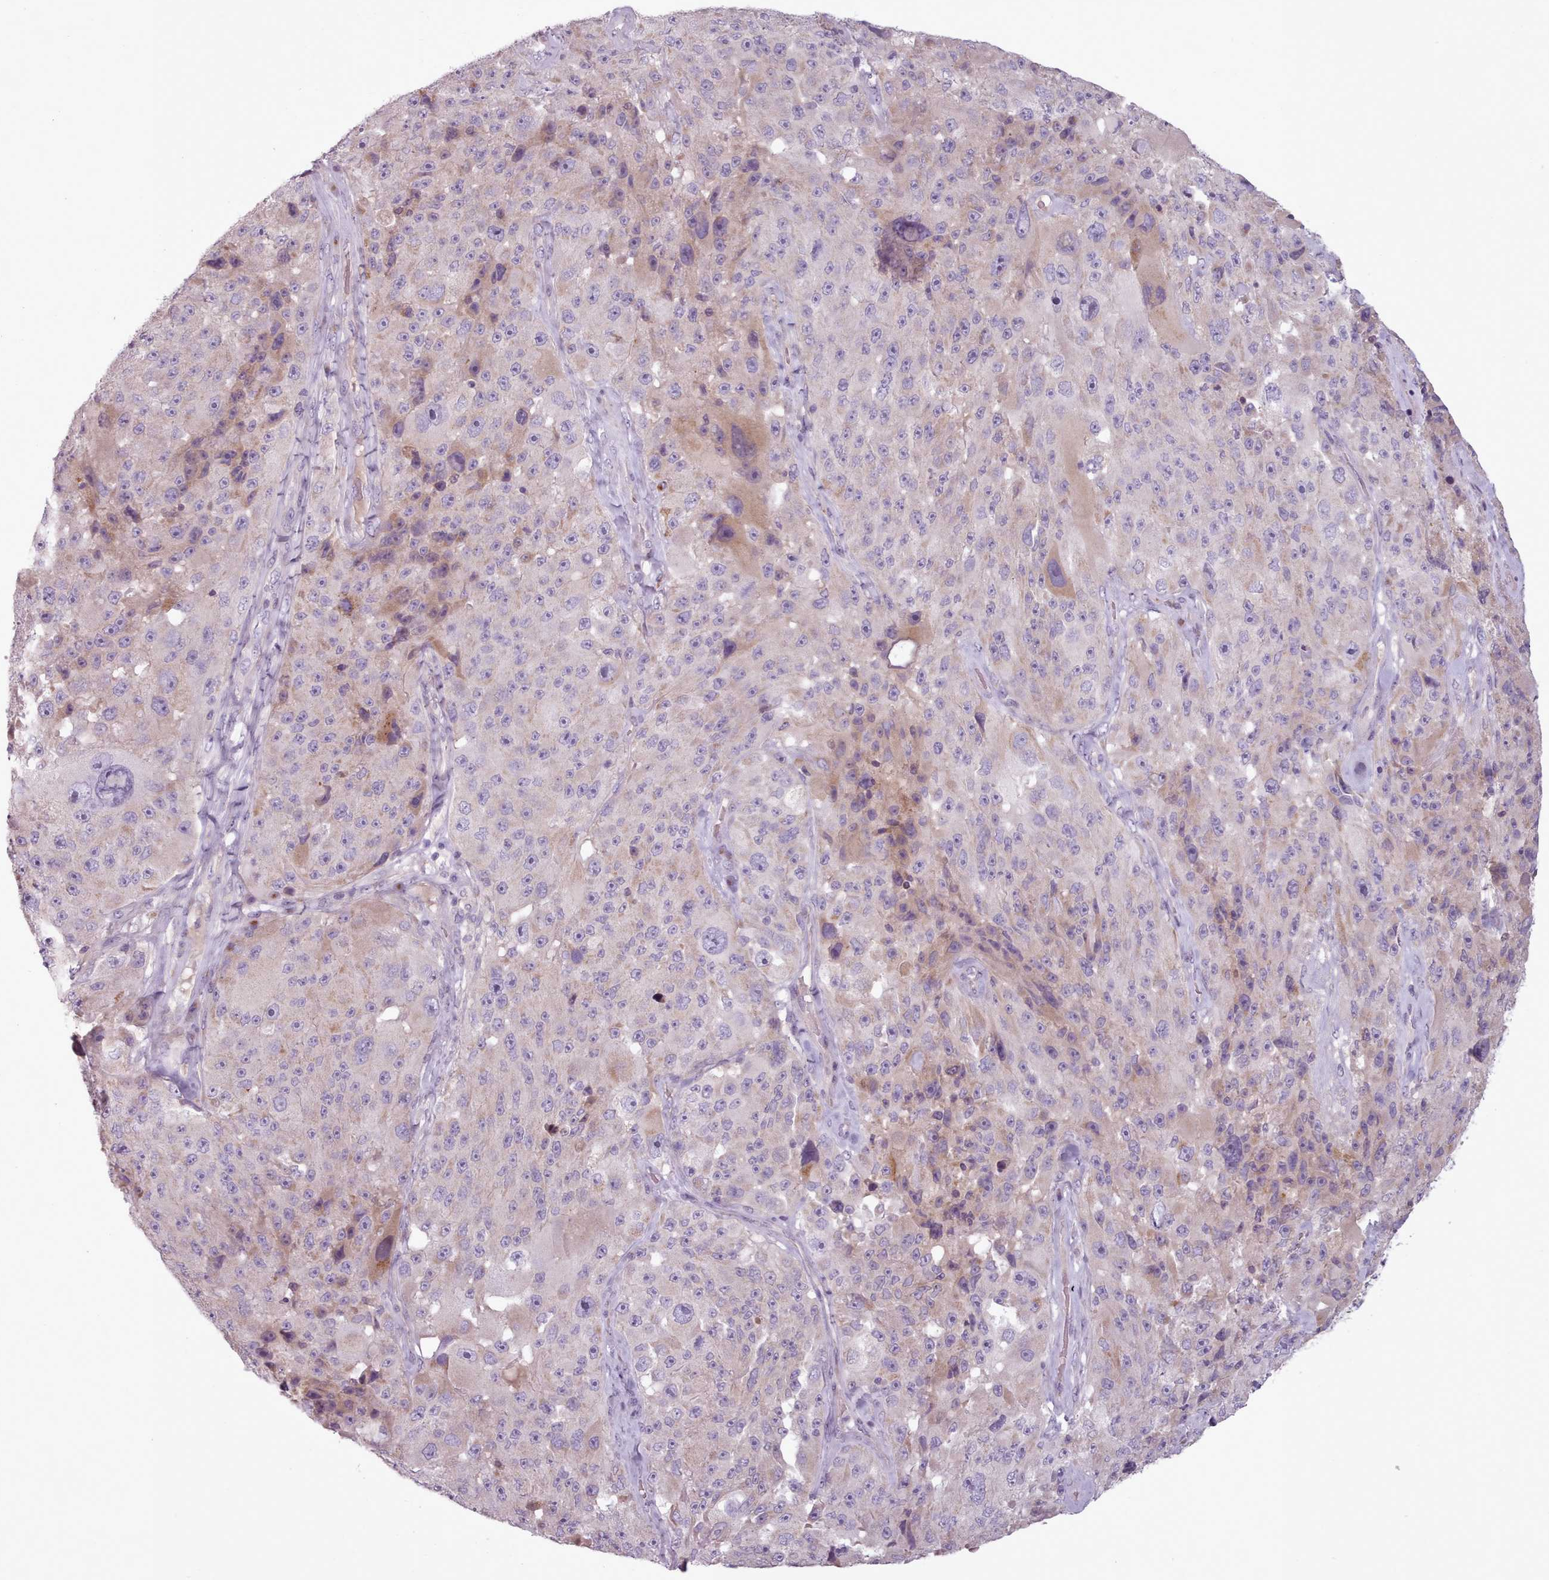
{"staining": {"intensity": "weak", "quantity": "<25%", "location": "cytoplasmic/membranous"}, "tissue": "melanoma", "cell_type": "Tumor cells", "image_type": "cancer", "snomed": [{"axis": "morphology", "description": "Malignant melanoma, Metastatic site"}, {"axis": "topography", "description": "Lymph node"}], "caption": "Tumor cells show no significant protein staining in melanoma. (Stains: DAB immunohistochemistry with hematoxylin counter stain, Microscopy: brightfield microscopy at high magnification).", "gene": "LAPTM5", "patient": {"sex": "male", "age": 62}}